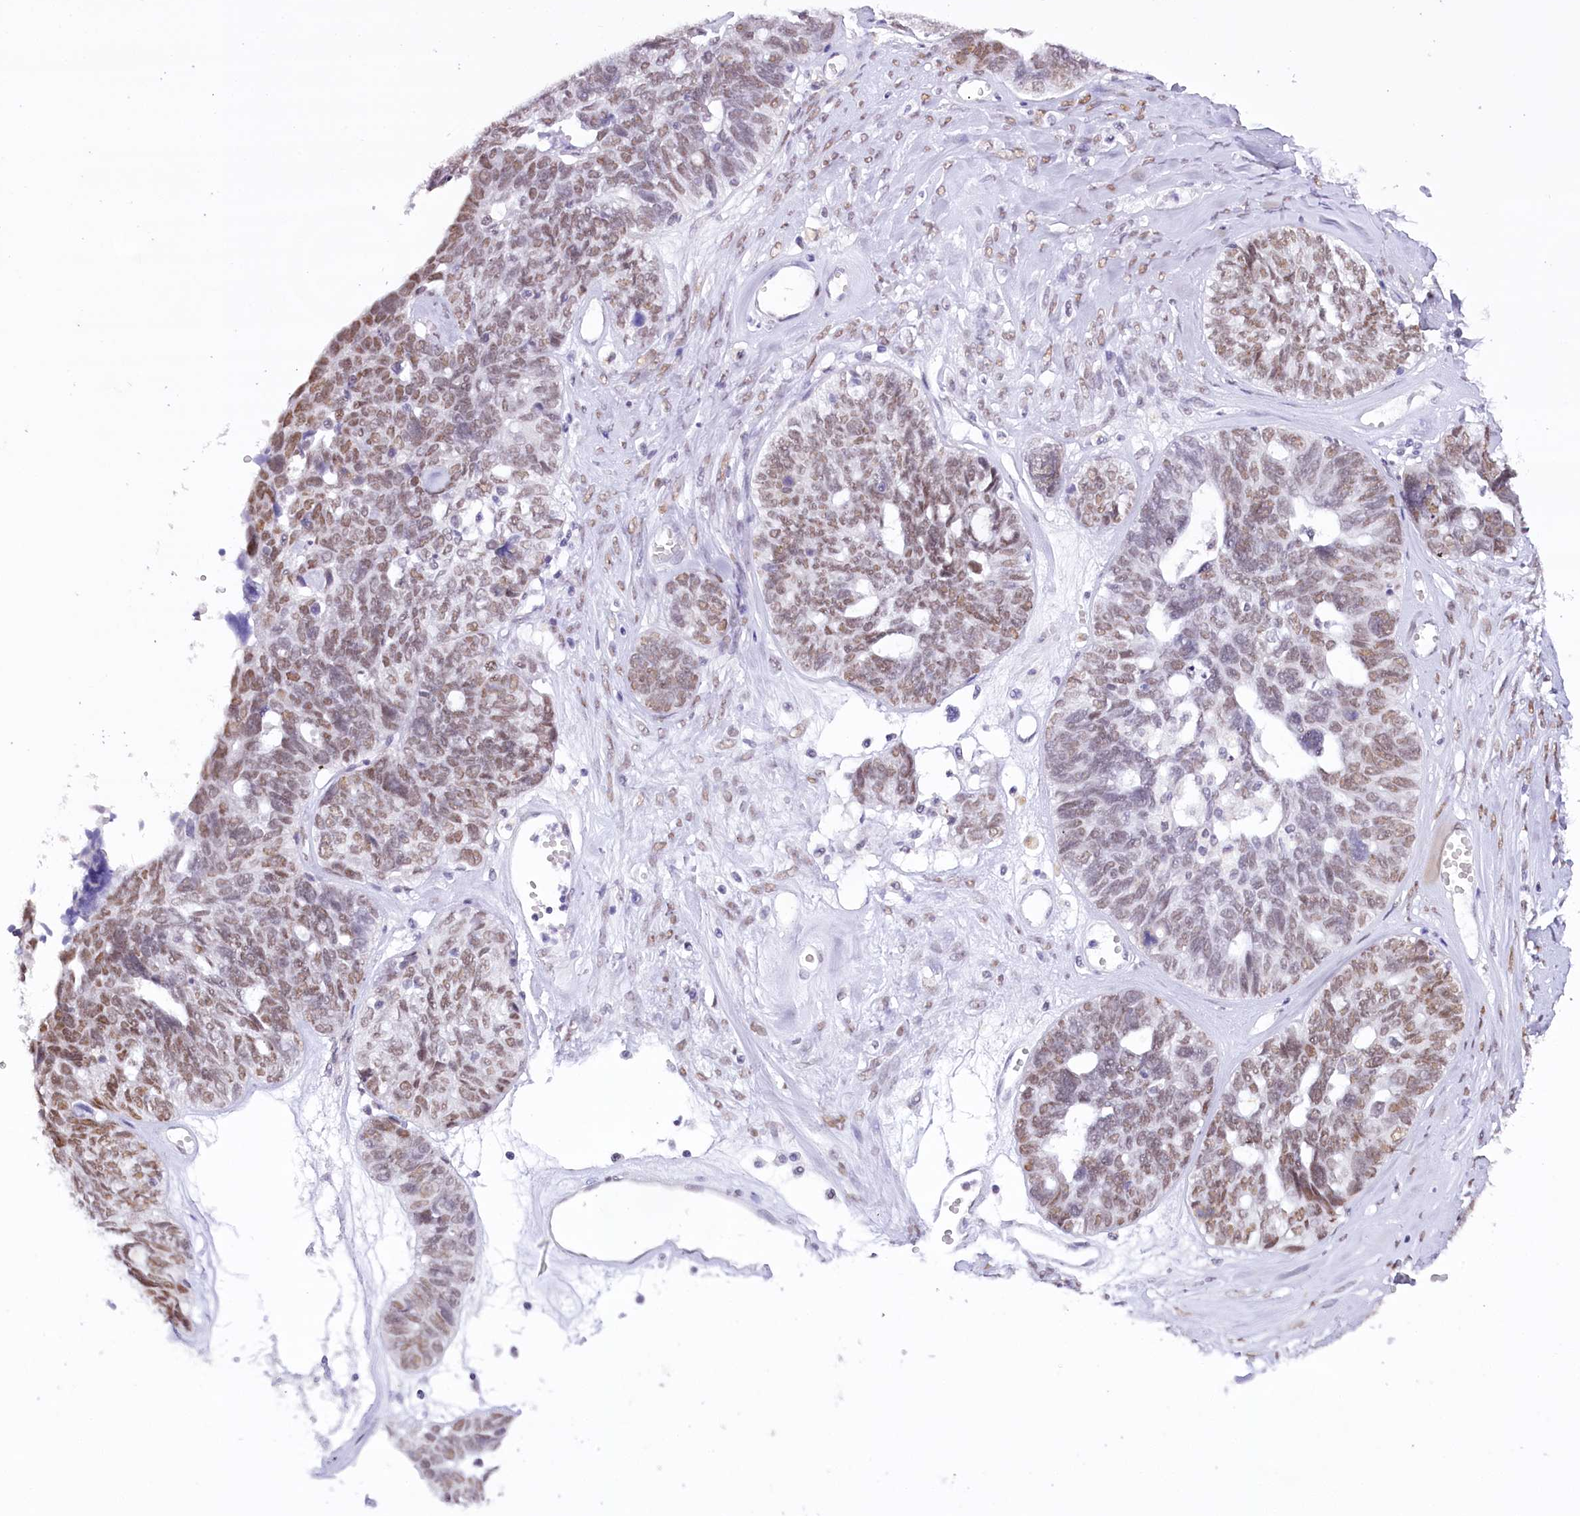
{"staining": {"intensity": "moderate", "quantity": "25%-75%", "location": "nuclear"}, "tissue": "ovarian cancer", "cell_type": "Tumor cells", "image_type": "cancer", "snomed": [{"axis": "morphology", "description": "Cystadenocarcinoma, serous, NOS"}, {"axis": "topography", "description": "Ovary"}], "caption": "A brown stain labels moderate nuclear expression of a protein in serous cystadenocarcinoma (ovarian) tumor cells.", "gene": "HNRNPA0", "patient": {"sex": "female", "age": 79}}